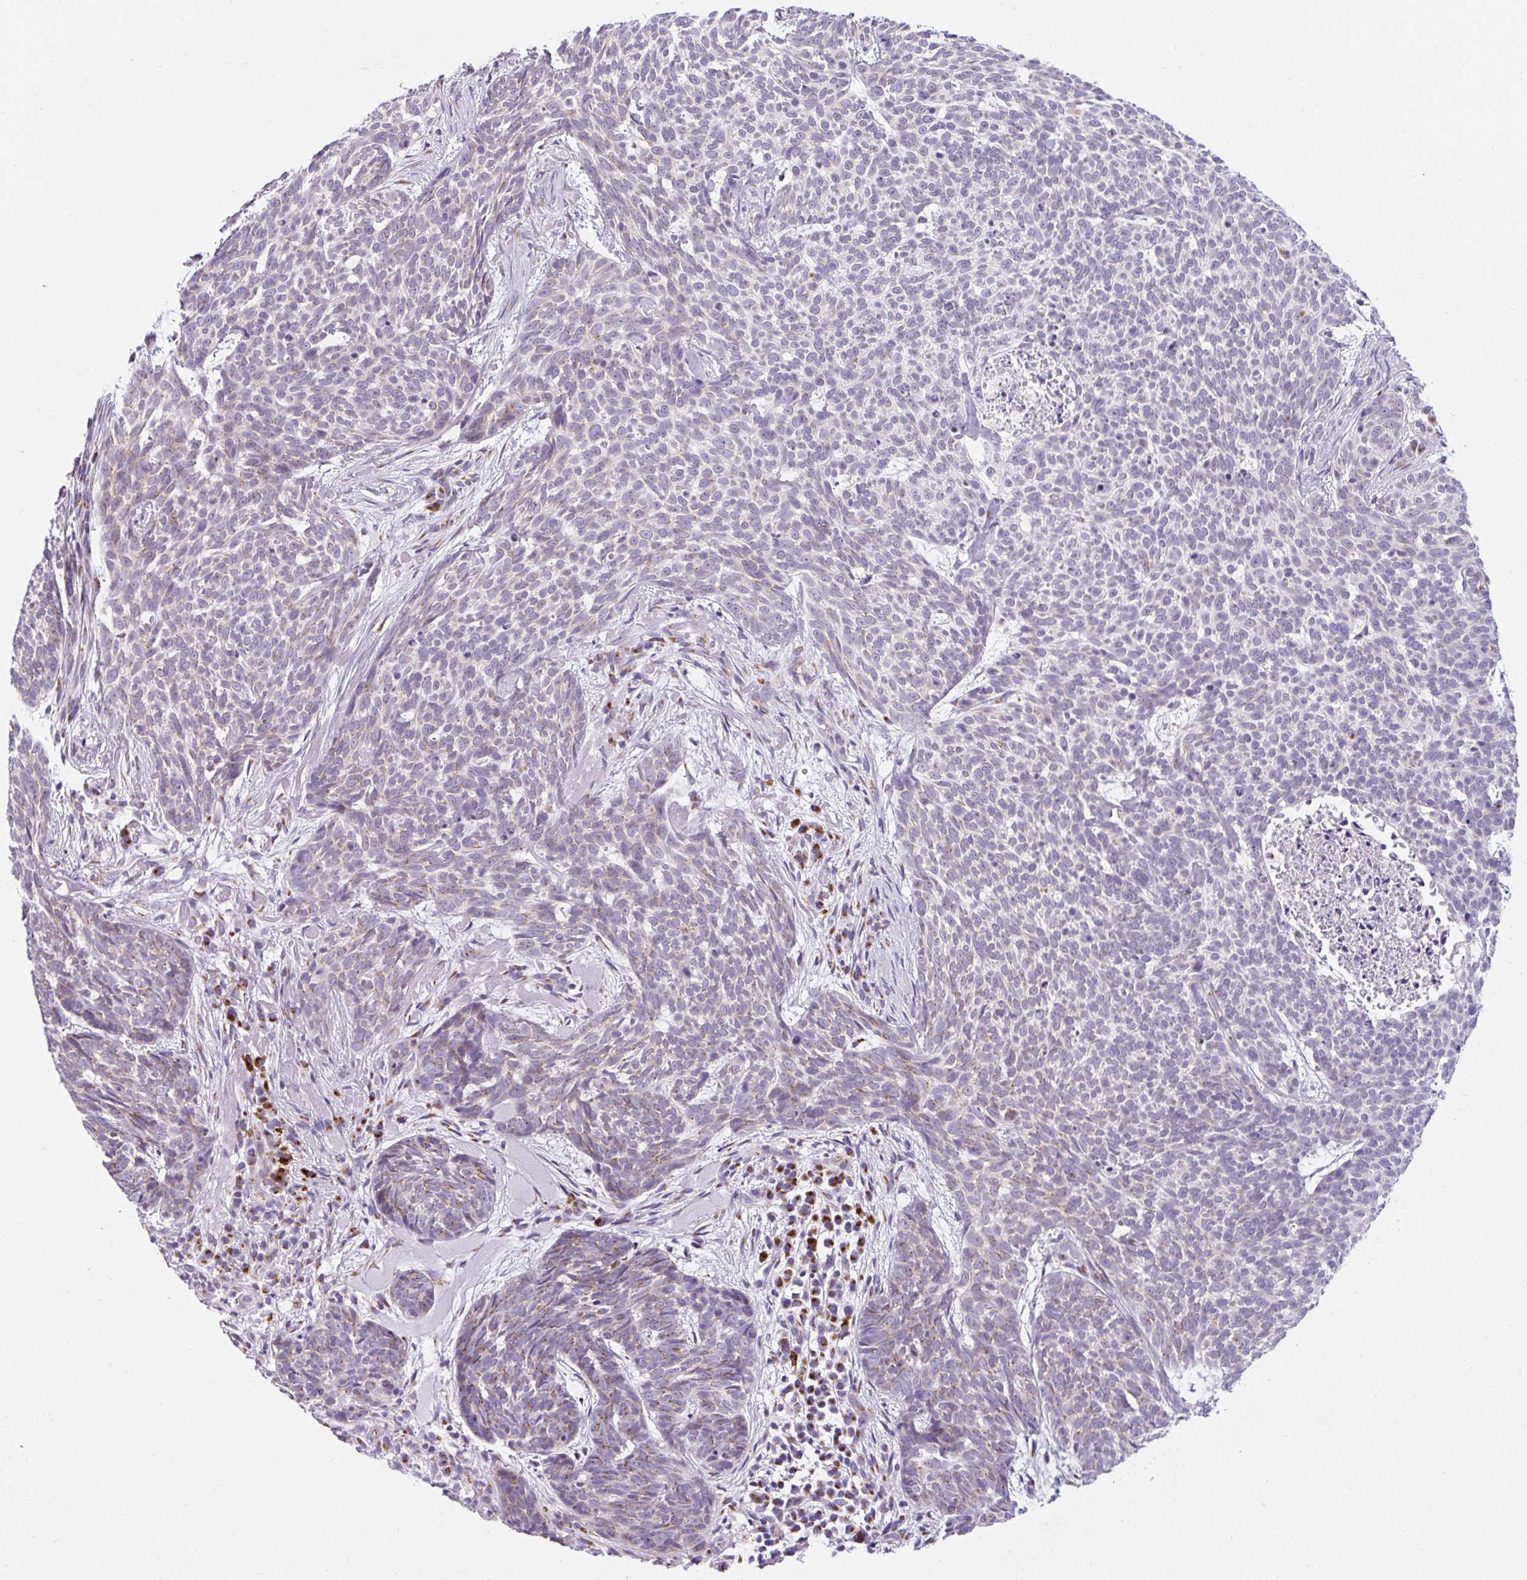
{"staining": {"intensity": "weak", "quantity": "<25%", "location": "cytoplasmic/membranous"}, "tissue": "skin cancer", "cell_type": "Tumor cells", "image_type": "cancer", "snomed": [{"axis": "morphology", "description": "Basal cell carcinoma"}, {"axis": "topography", "description": "Skin"}], "caption": "Immunohistochemistry of skin basal cell carcinoma reveals no staining in tumor cells. The staining was performed using DAB to visualize the protein expression in brown, while the nuclei were stained in blue with hematoxylin (Magnification: 20x).", "gene": "GOLGA8A", "patient": {"sex": "female", "age": 93}}